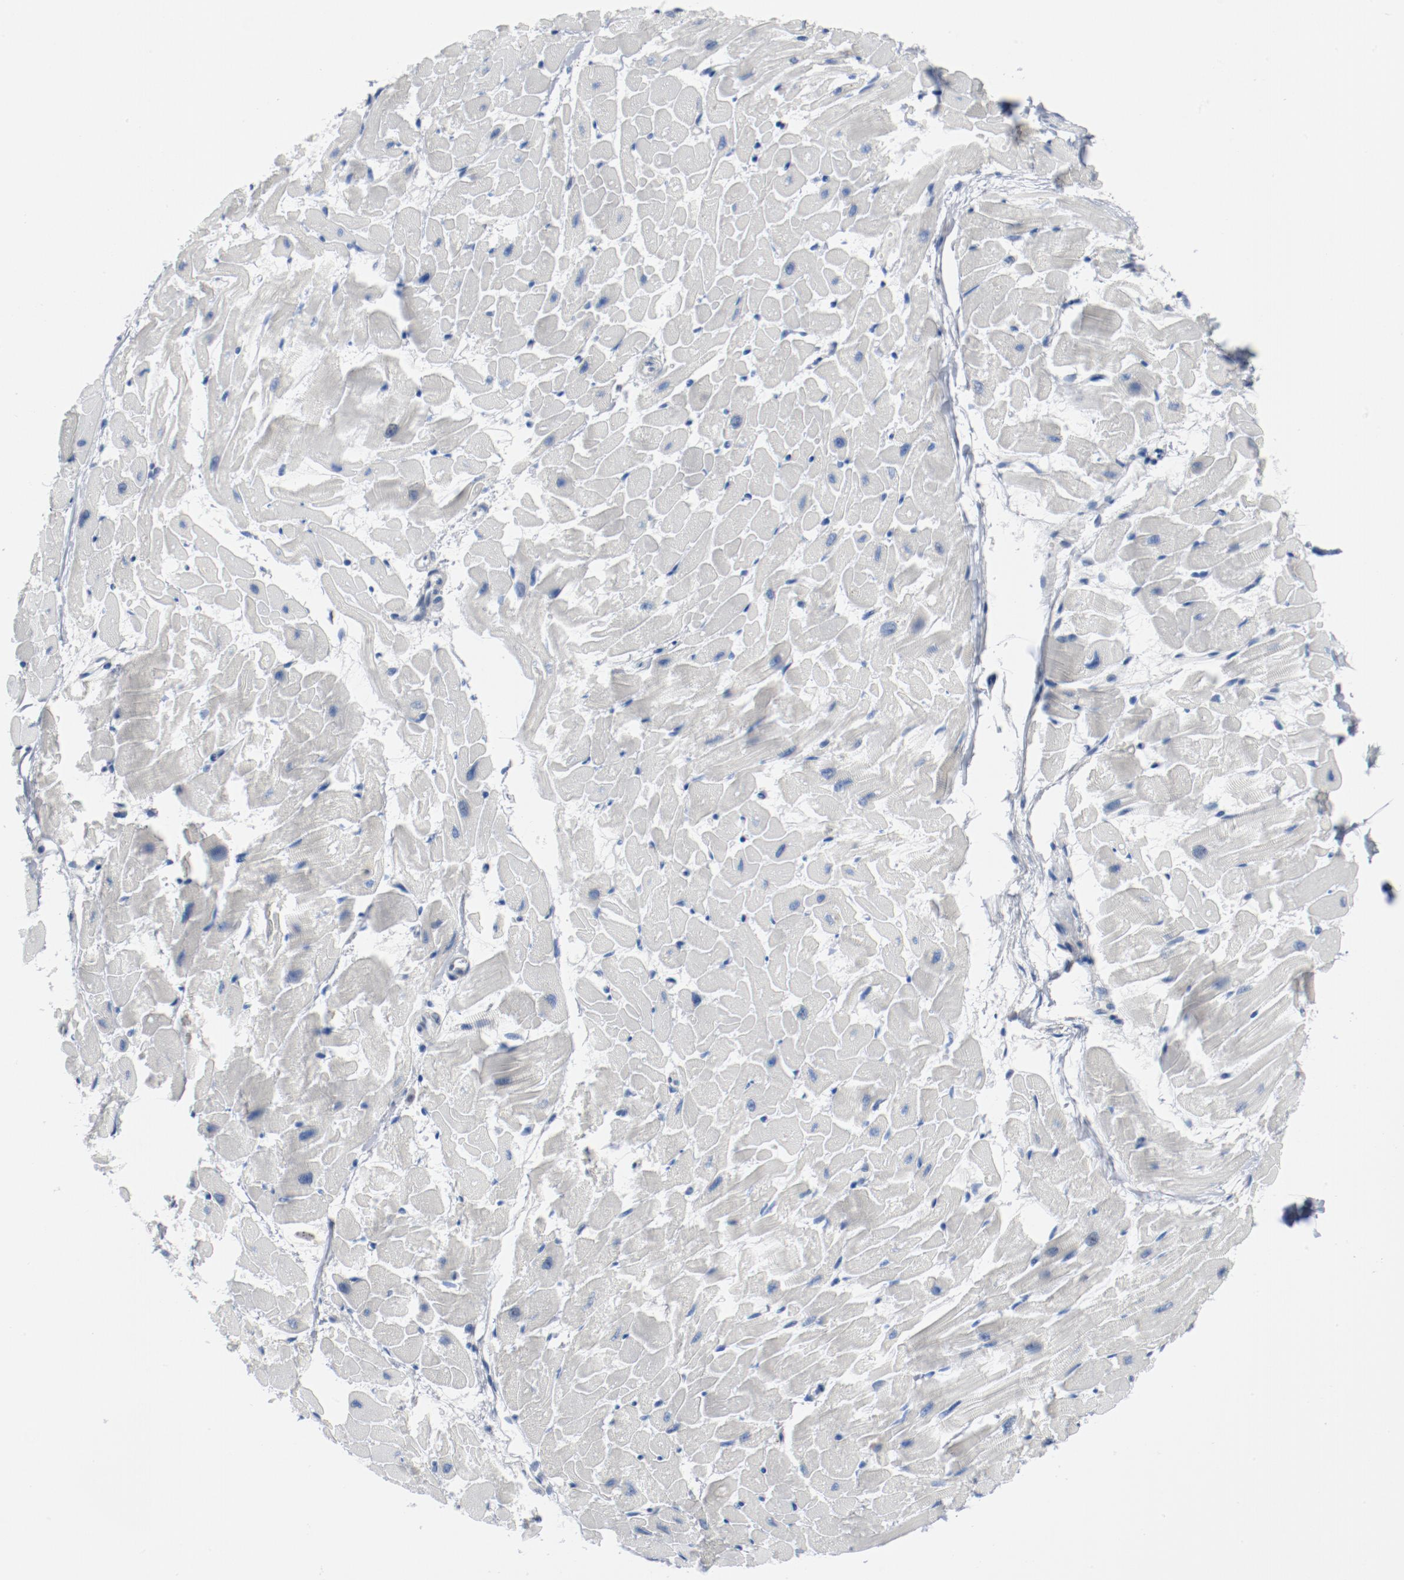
{"staining": {"intensity": "negative", "quantity": "none", "location": "none"}, "tissue": "heart muscle", "cell_type": "Cardiomyocytes", "image_type": "normal", "snomed": [{"axis": "morphology", "description": "Normal tissue, NOS"}, {"axis": "topography", "description": "Heart"}], "caption": "High power microscopy histopathology image of an immunohistochemistry (IHC) histopathology image of benign heart muscle, revealing no significant expression in cardiomyocytes. (DAB (3,3'-diaminobenzidine) immunohistochemistry, high magnification).", "gene": "ENSG00000285708", "patient": {"sex": "female", "age": 19}}